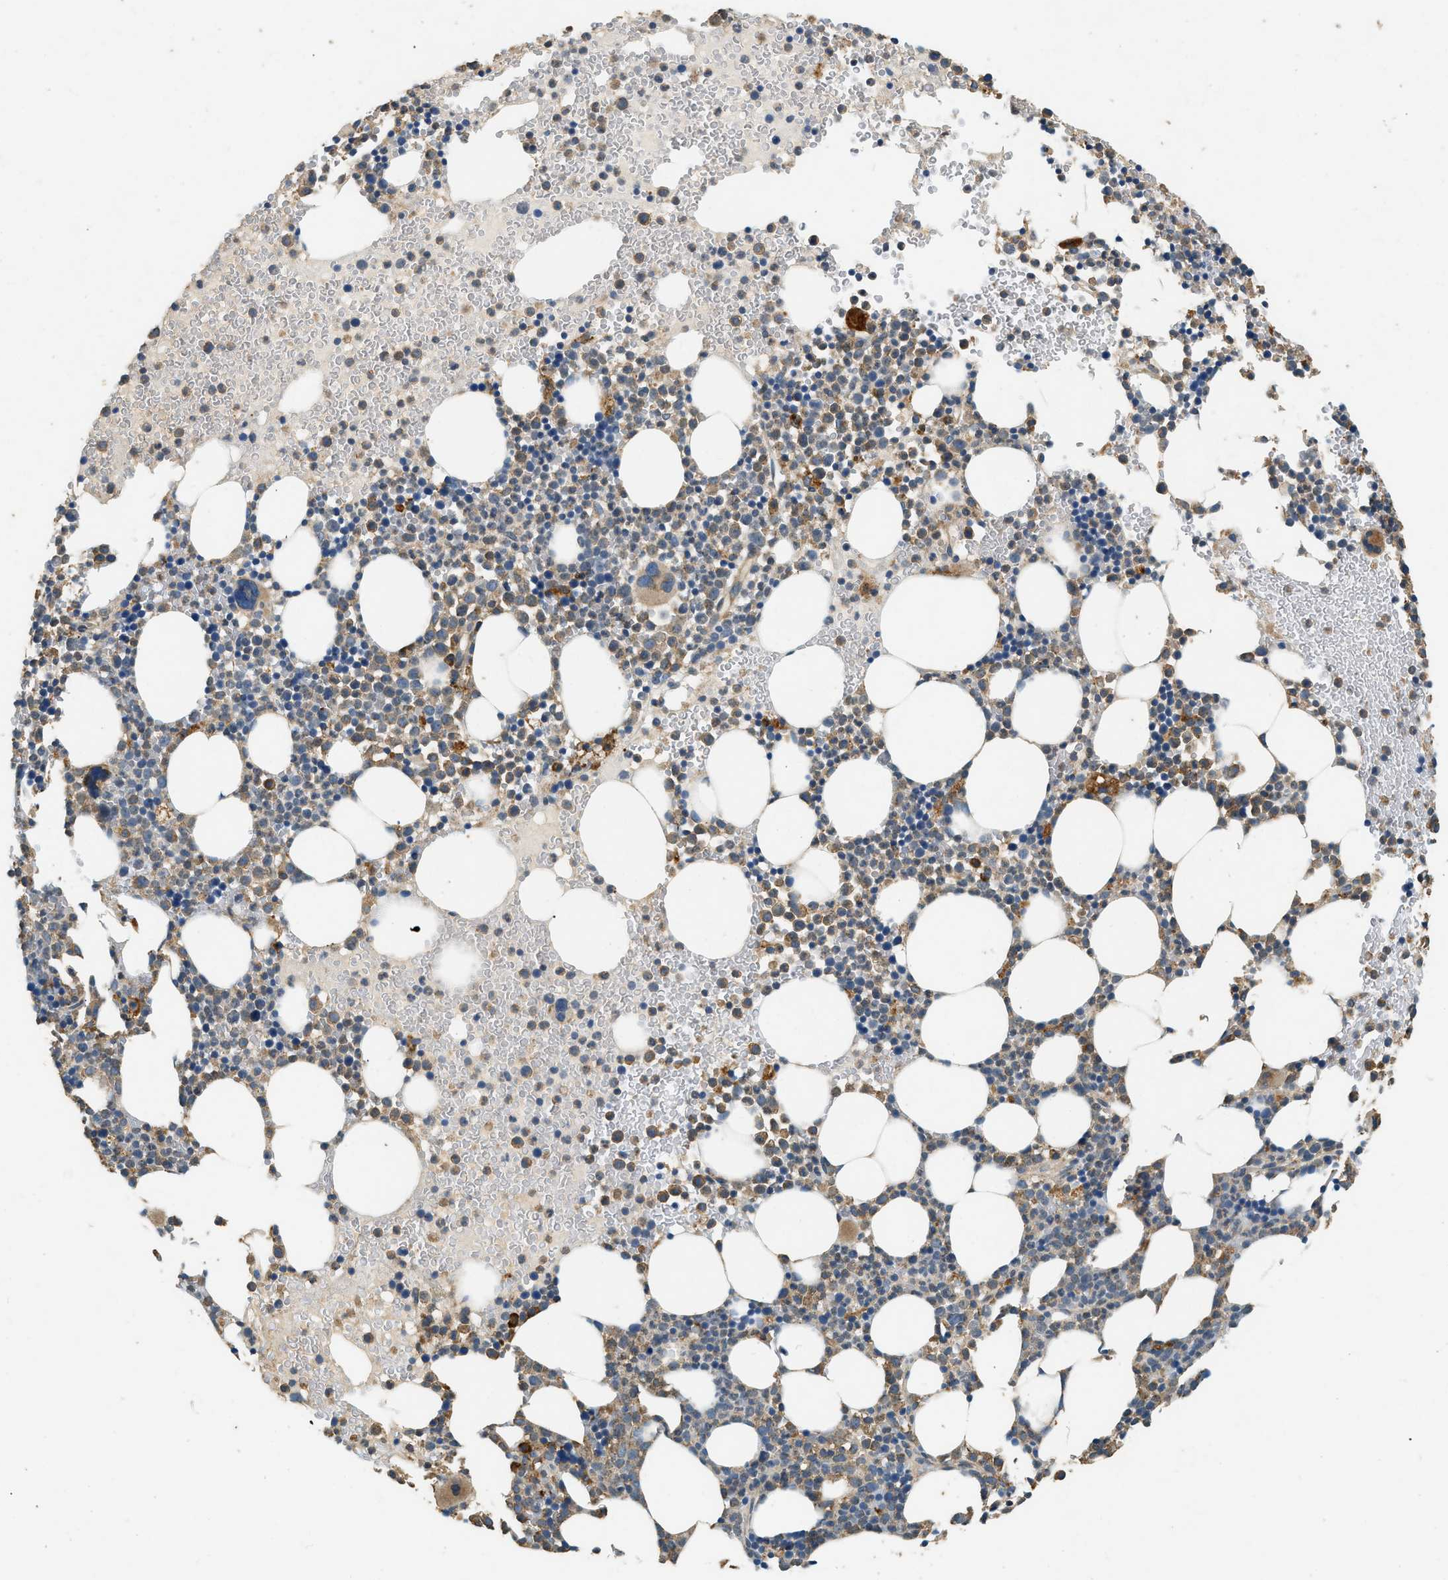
{"staining": {"intensity": "moderate", "quantity": "25%-75%", "location": "cytoplasmic/membranous"}, "tissue": "bone marrow", "cell_type": "Hematopoietic cells", "image_type": "normal", "snomed": [{"axis": "morphology", "description": "Normal tissue, NOS"}, {"axis": "morphology", "description": "Inflammation, NOS"}, {"axis": "topography", "description": "Bone marrow"}], "caption": "The micrograph demonstrates staining of normal bone marrow, revealing moderate cytoplasmic/membranous protein expression (brown color) within hematopoietic cells. The staining was performed using DAB (3,3'-diaminobenzidine) to visualize the protein expression in brown, while the nuclei were stained in blue with hematoxylin (Magnification: 20x).", "gene": "CTSB", "patient": {"sex": "female", "age": 67}}